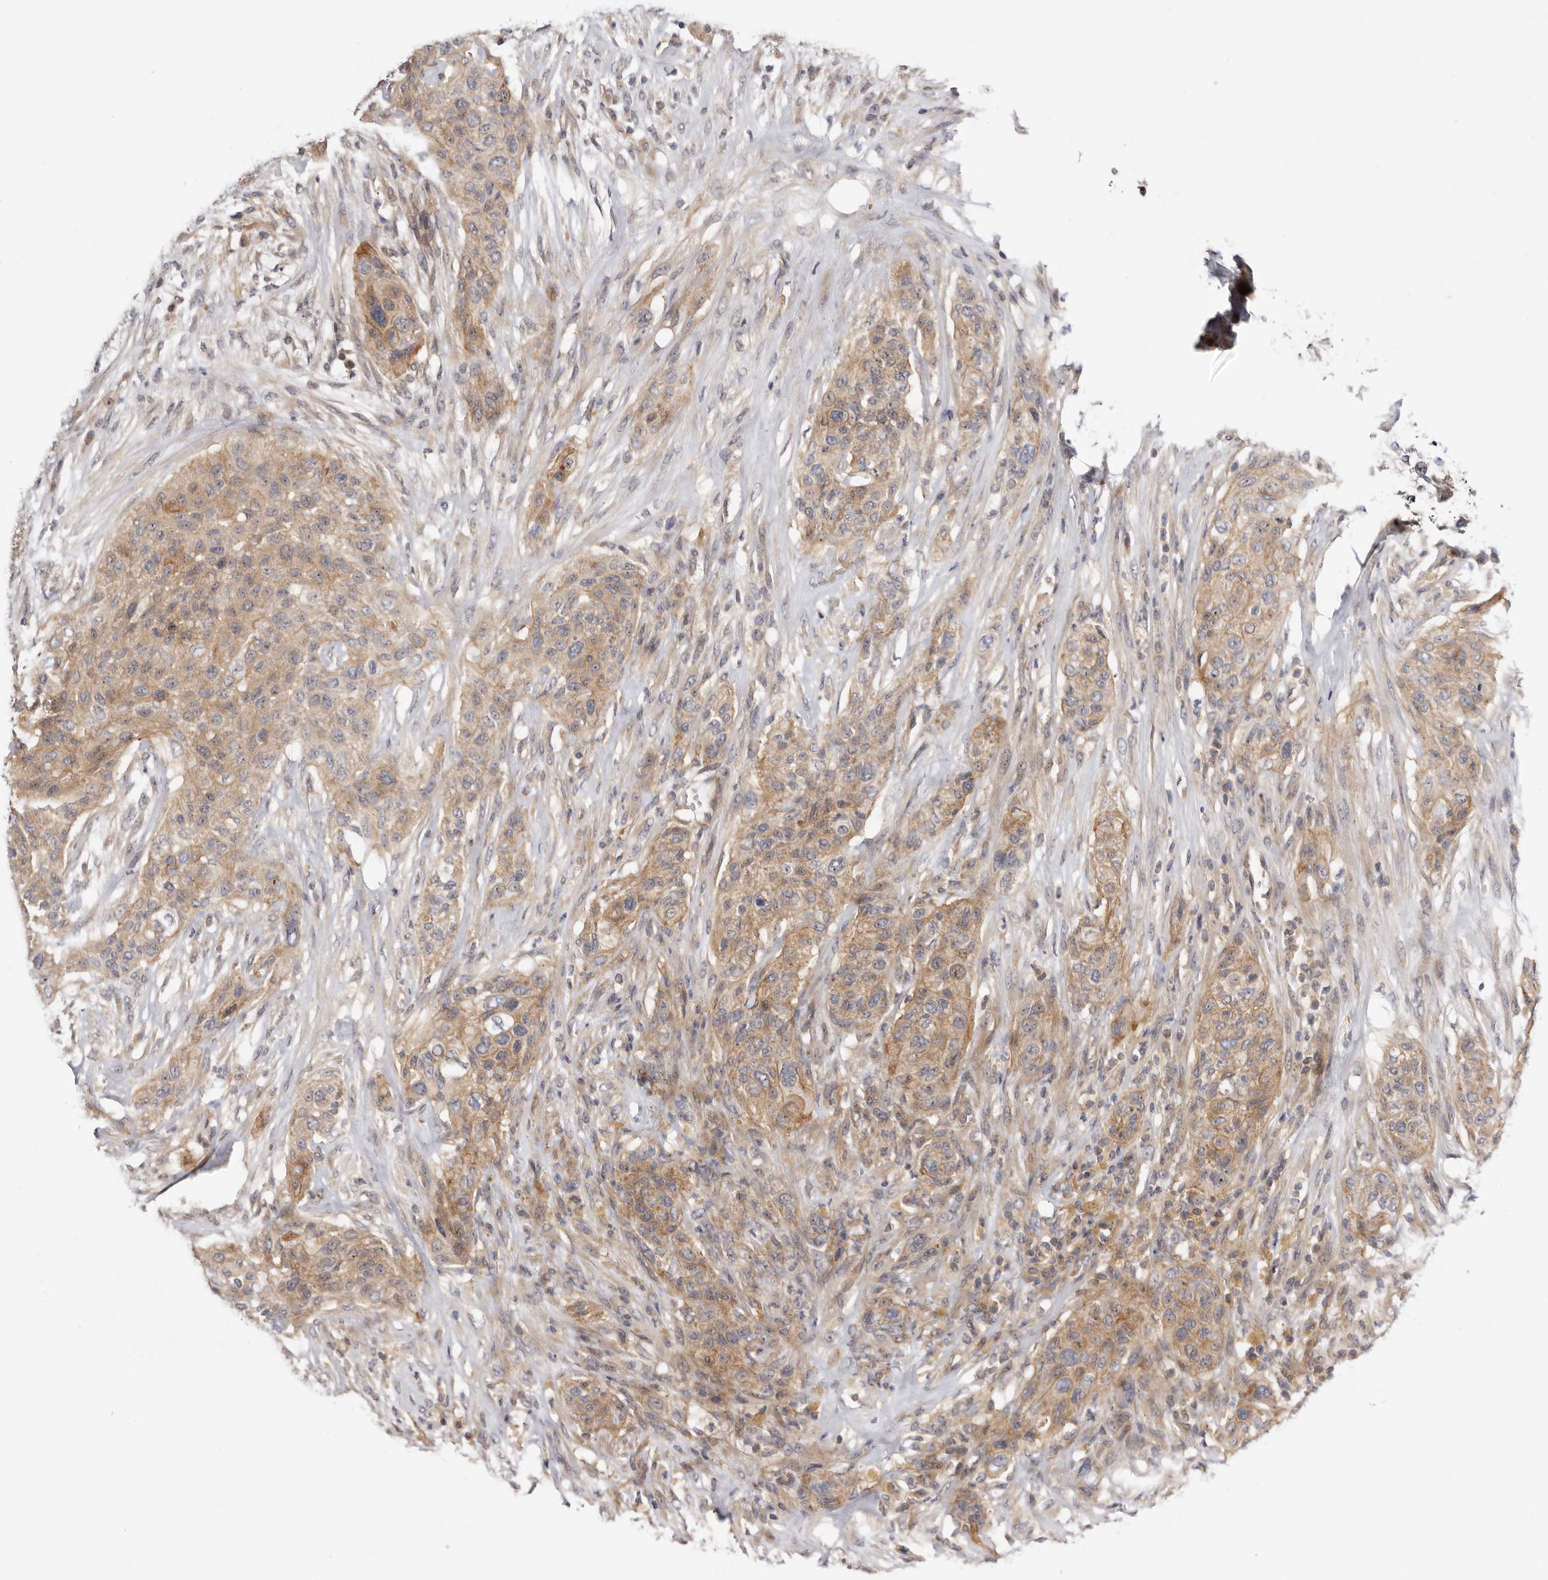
{"staining": {"intensity": "moderate", "quantity": ">75%", "location": "cytoplasmic/membranous,nuclear"}, "tissue": "urothelial cancer", "cell_type": "Tumor cells", "image_type": "cancer", "snomed": [{"axis": "morphology", "description": "Urothelial carcinoma, High grade"}, {"axis": "topography", "description": "Urinary bladder"}], "caption": "Urothelial cancer stained with a protein marker reveals moderate staining in tumor cells.", "gene": "PANK4", "patient": {"sex": "male", "age": 35}}